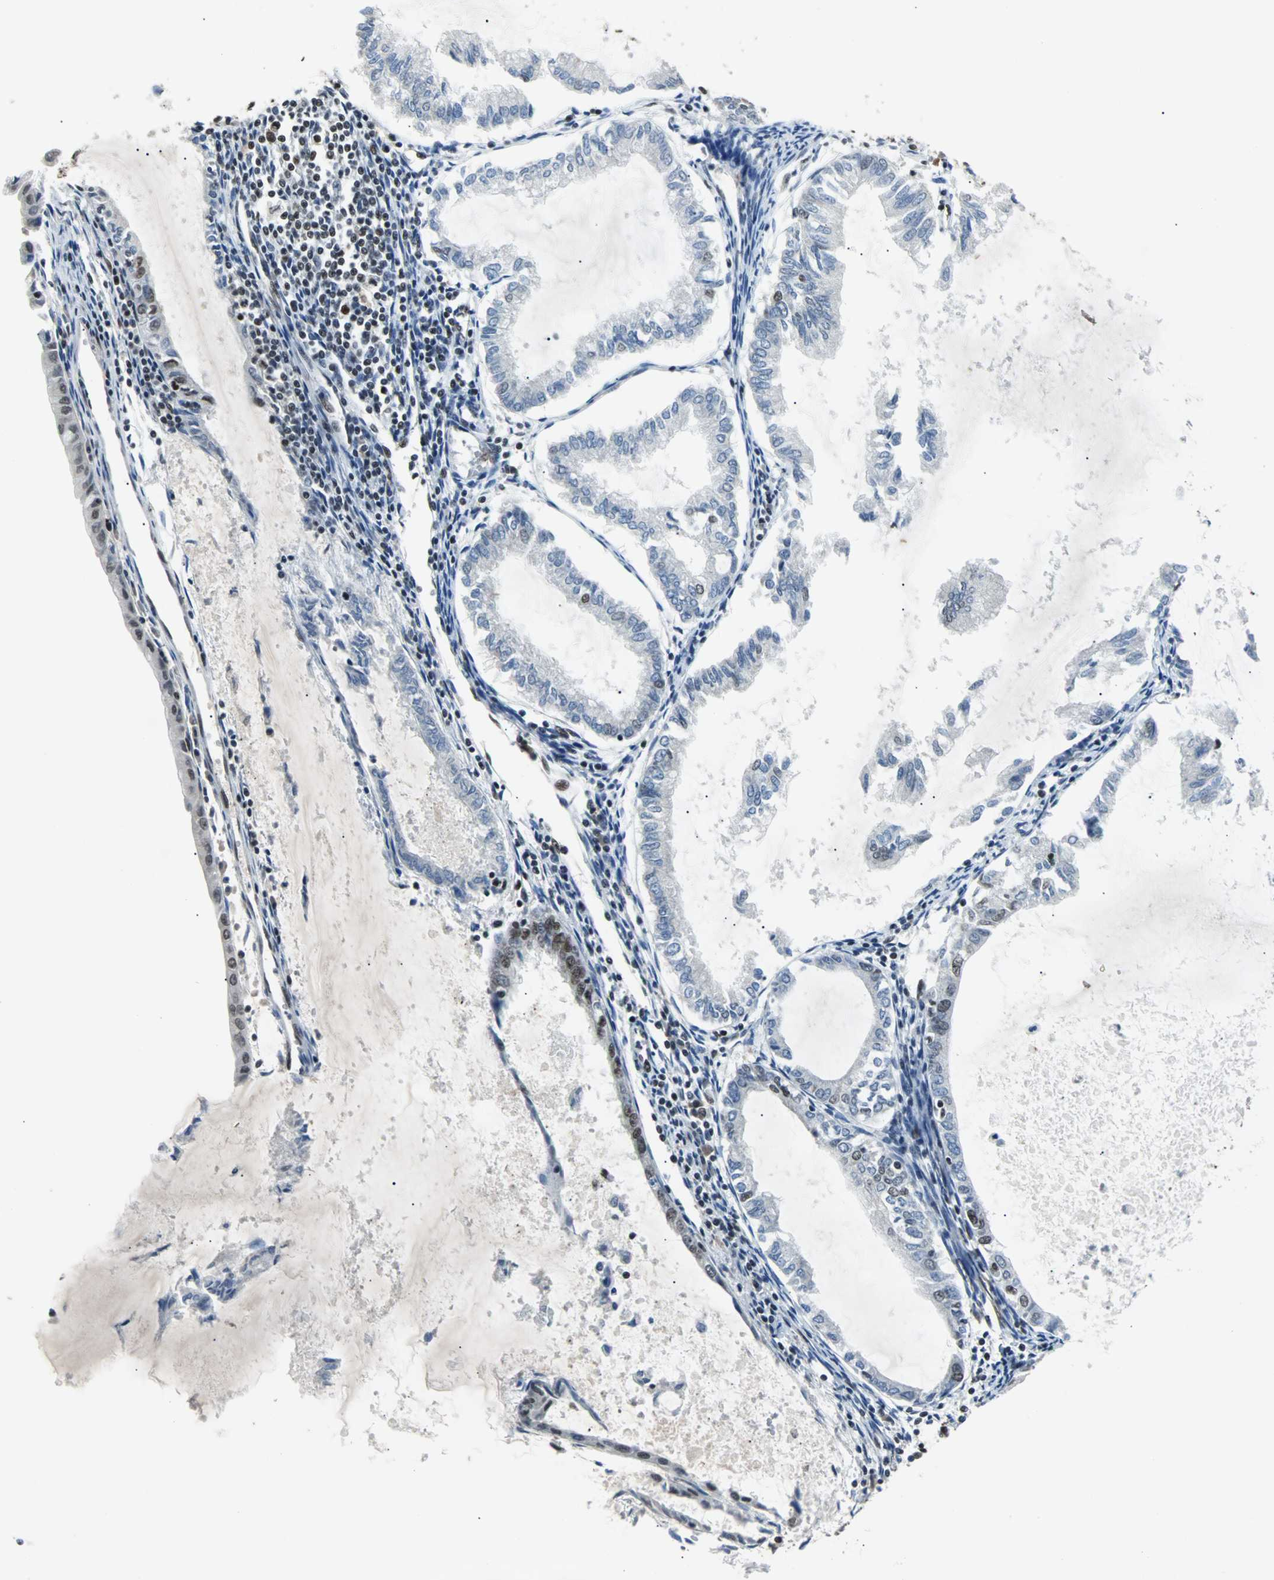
{"staining": {"intensity": "moderate", "quantity": "<25%", "location": "nuclear"}, "tissue": "endometrial cancer", "cell_type": "Tumor cells", "image_type": "cancer", "snomed": [{"axis": "morphology", "description": "Adenocarcinoma, NOS"}, {"axis": "topography", "description": "Endometrium"}], "caption": "Human adenocarcinoma (endometrial) stained with a brown dye shows moderate nuclear positive positivity in approximately <25% of tumor cells.", "gene": "GATAD2A", "patient": {"sex": "female", "age": 86}}